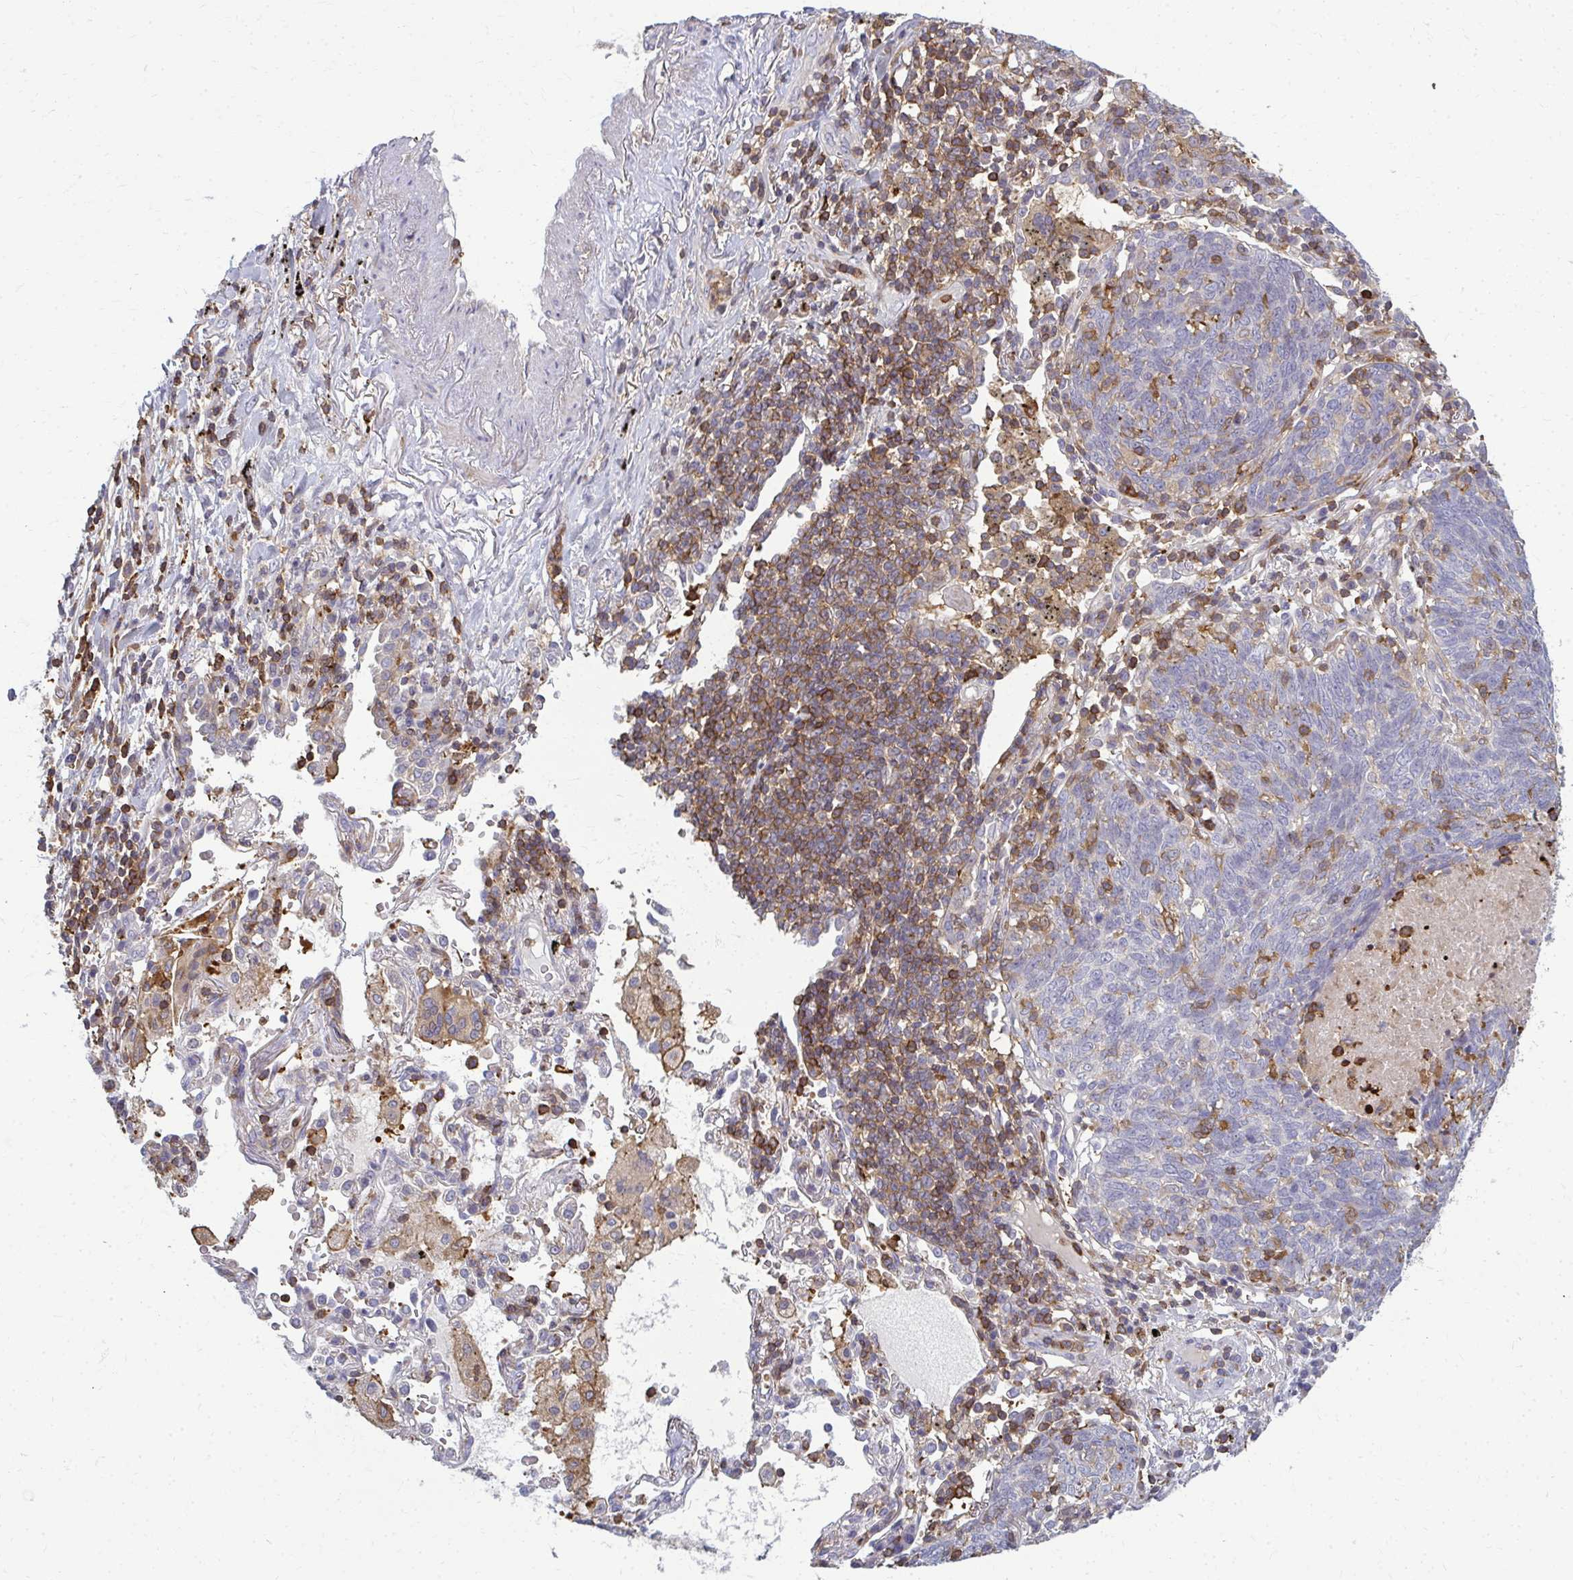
{"staining": {"intensity": "negative", "quantity": "none", "location": "none"}, "tissue": "lung cancer", "cell_type": "Tumor cells", "image_type": "cancer", "snomed": [{"axis": "morphology", "description": "Squamous cell carcinoma, NOS"}, {"axis": "topography", "description": "Lung"}], "caption": "DAB (3,3'-diaminobenzidine) immunohistochemical staining of human lung squamous cell carcinoma reveals no significant expression in tumor cells. (DAB (3,3'-diaminobenzidine) immunohistochemistry with hematoxylin counter stain).", "gene": "AP5M1", "patient": {"sex": "female", "age": 72}}